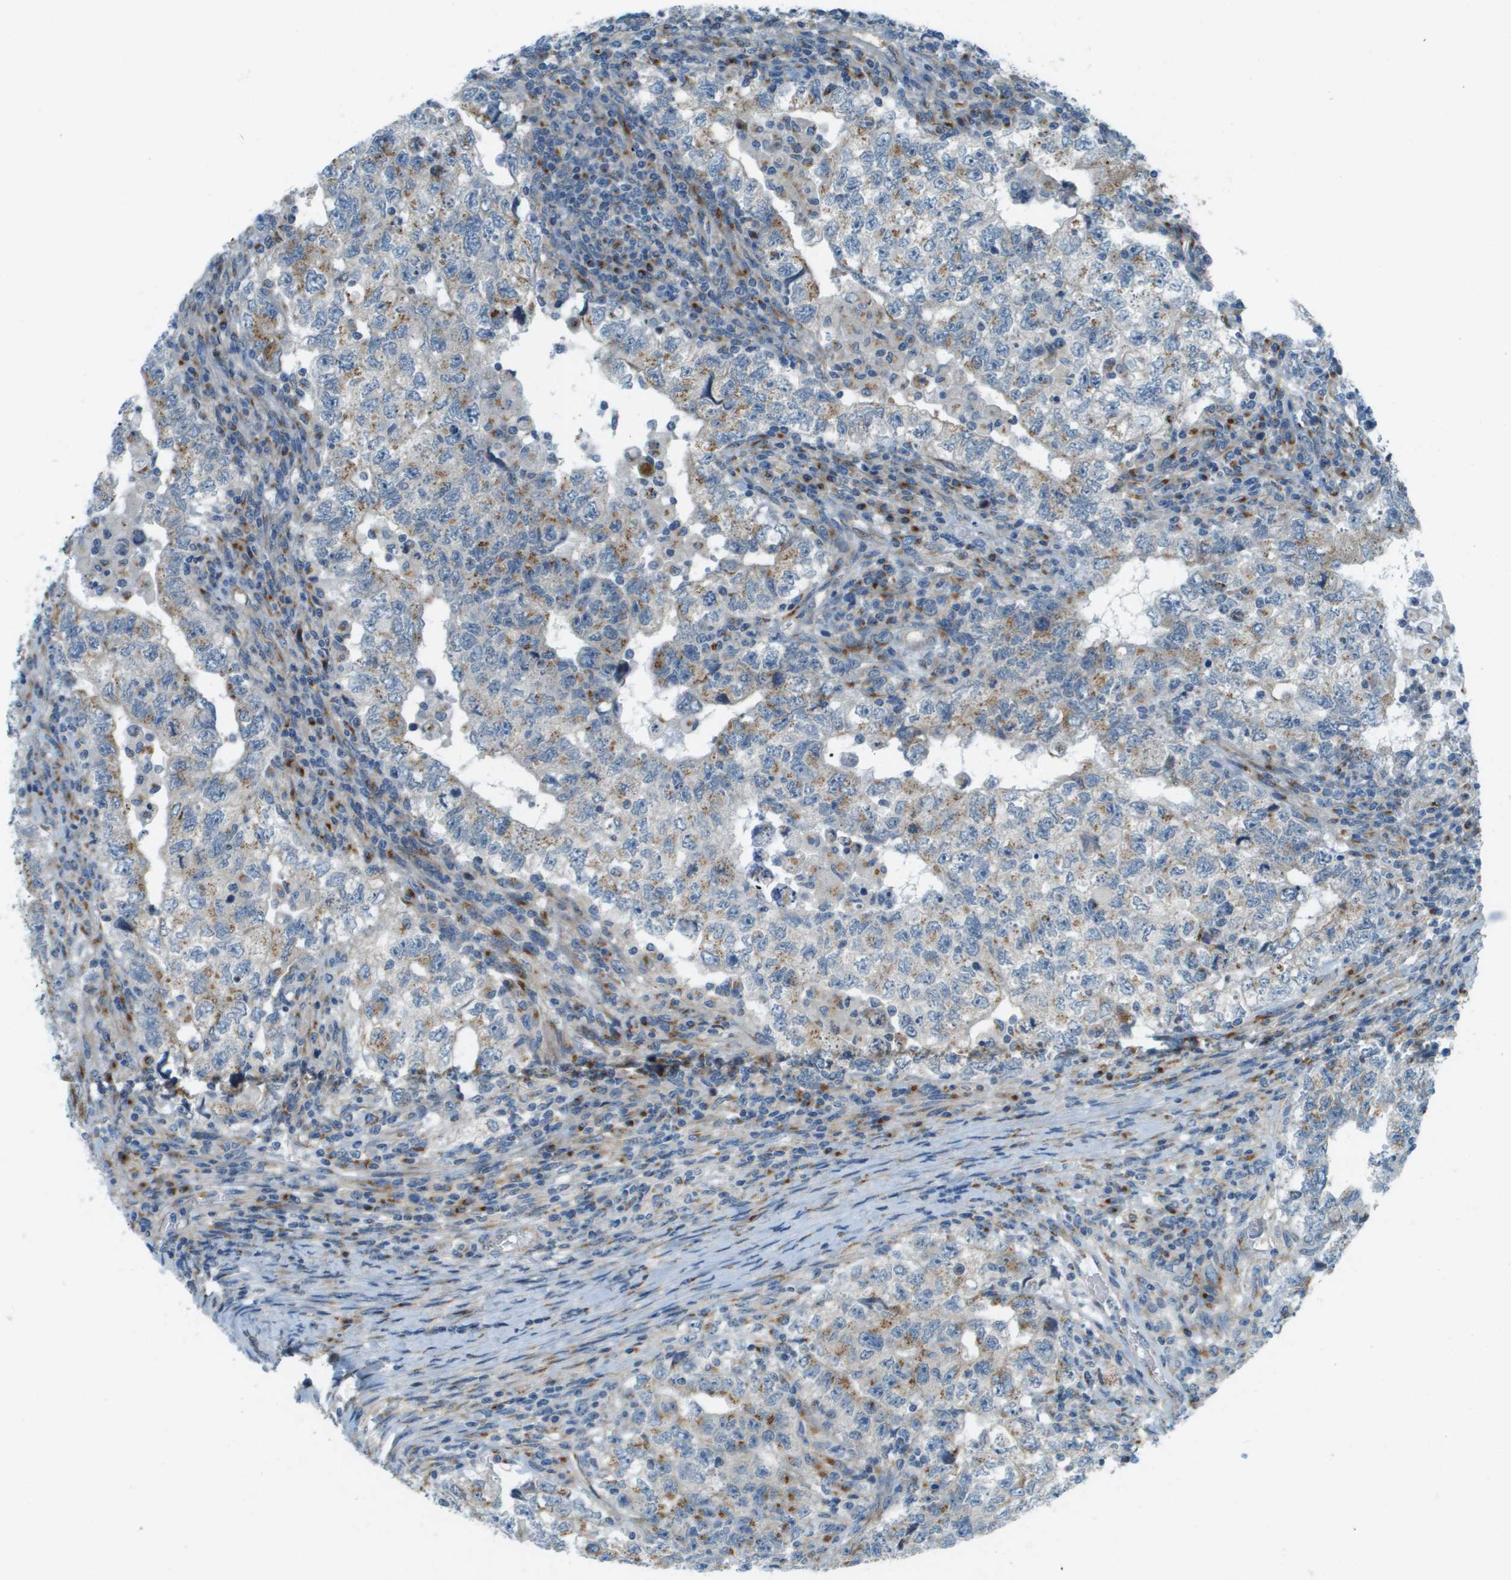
{"staining": {"intensity": "moderate", "quantity": "25%-75%", "location": "cytoplasmic/membranous"}, "tissue": "testis cancer", "cell_type": "Tumor cells", "image_type": "cancer", "snomed": [{"axis": "morphology", "description": "Carcinoma, Embryonal, NOS"}, {"axis": "topography", "description": "Testis"}], "caption": "Human testis embryonal carcinoma stained with a brown dye shows moderate cytoplasmic/membranous positive staining in about 25%-75% of tumor cells.", "gene": "ACBD3", "patient": {"sex": "male", "age": 36}}